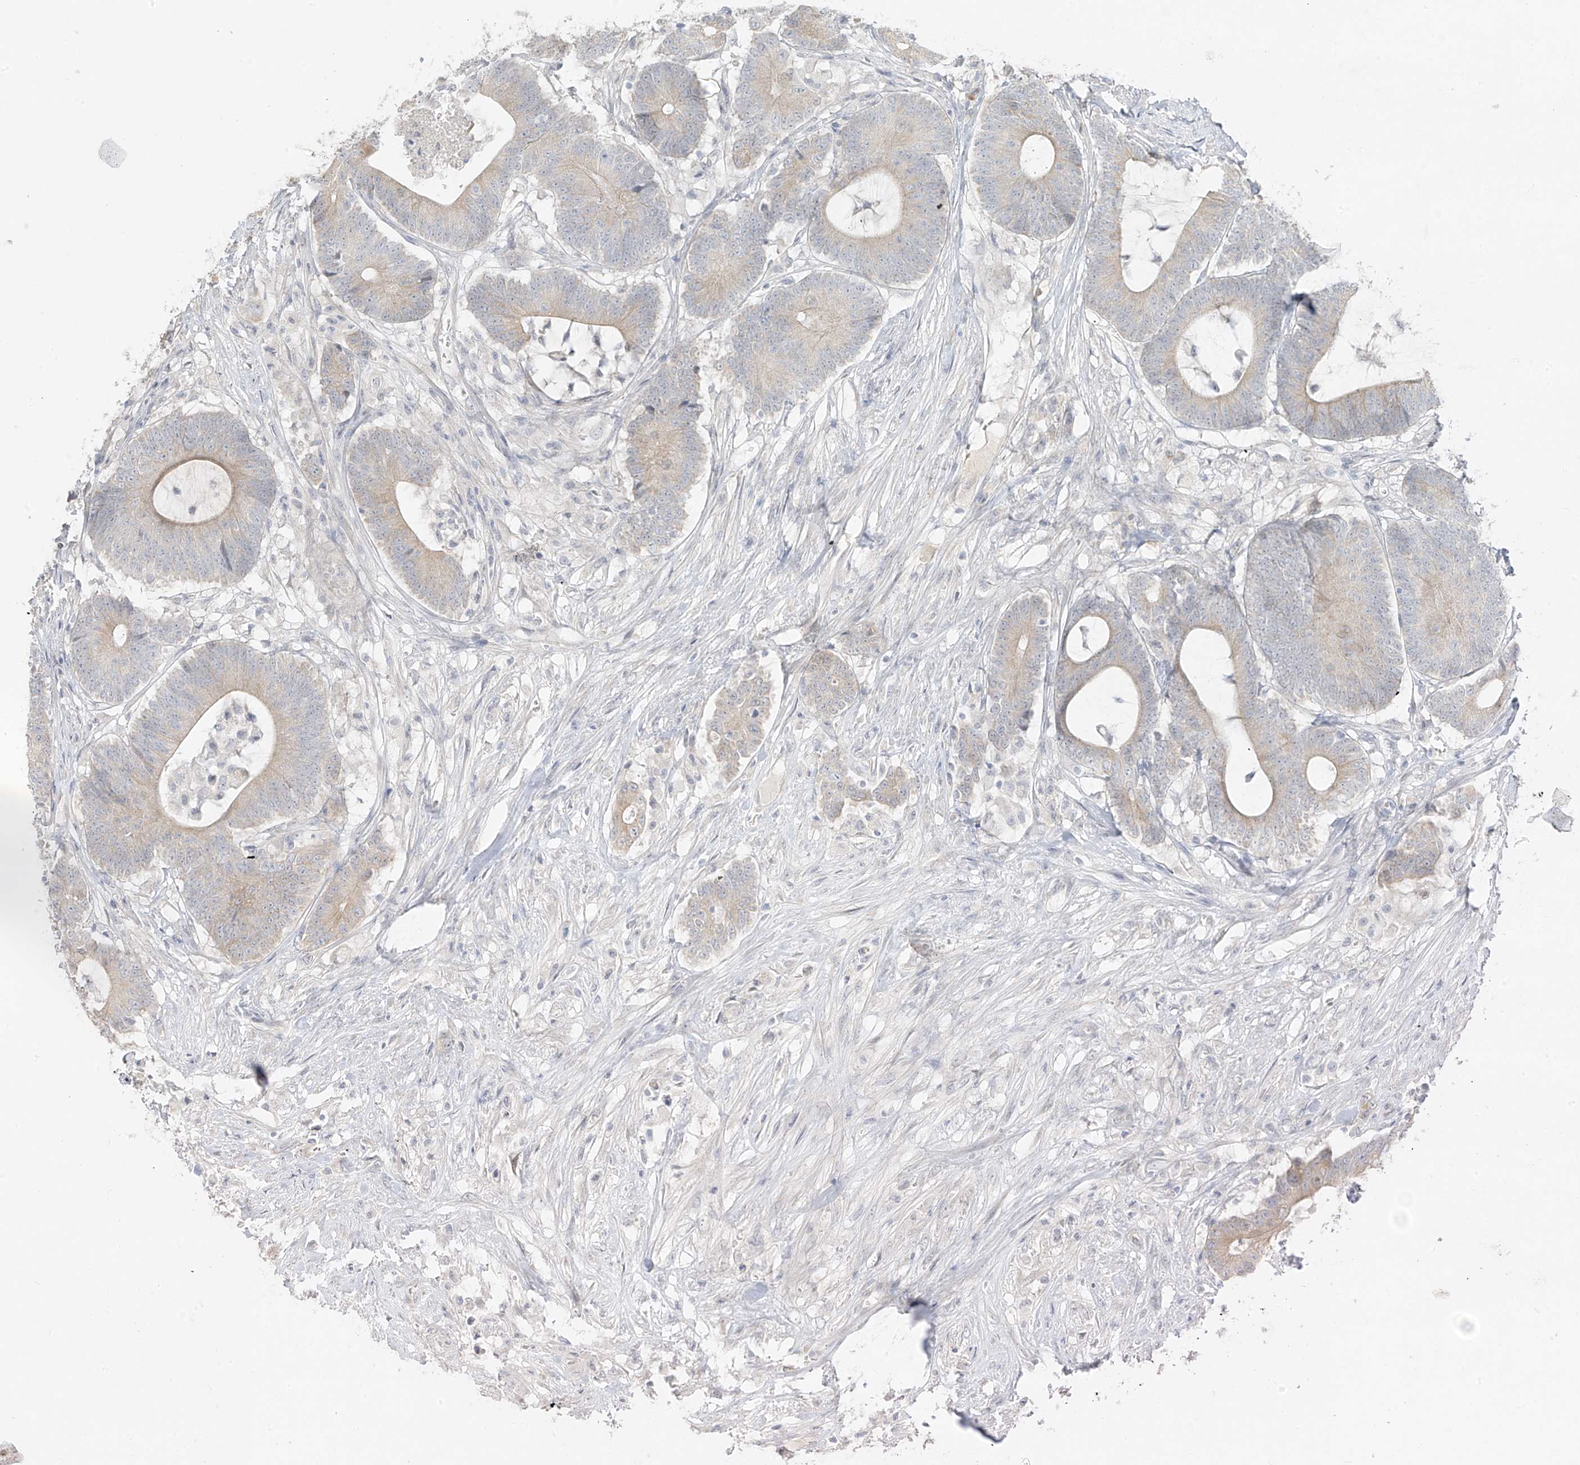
{"staining": {"intensity": "weak", "quantity": "25%-75%", "location": "cytoplasmic/membranous"}, "tissue": "colorectal cancer", "cell_type": "Tumor cells", "image_type": "cancer", "snomed": [{"axis": "morphology", "description": "Adenocarcinoma, NOS"}, {"axis": "topography", "description": "Colon"}], "caption": "Human colorectal cancer stained with a protein marker exhibits weak staining in tumor cells.", "gene": "DCDC2", "patient": {"sex": "female", "age": 84}}